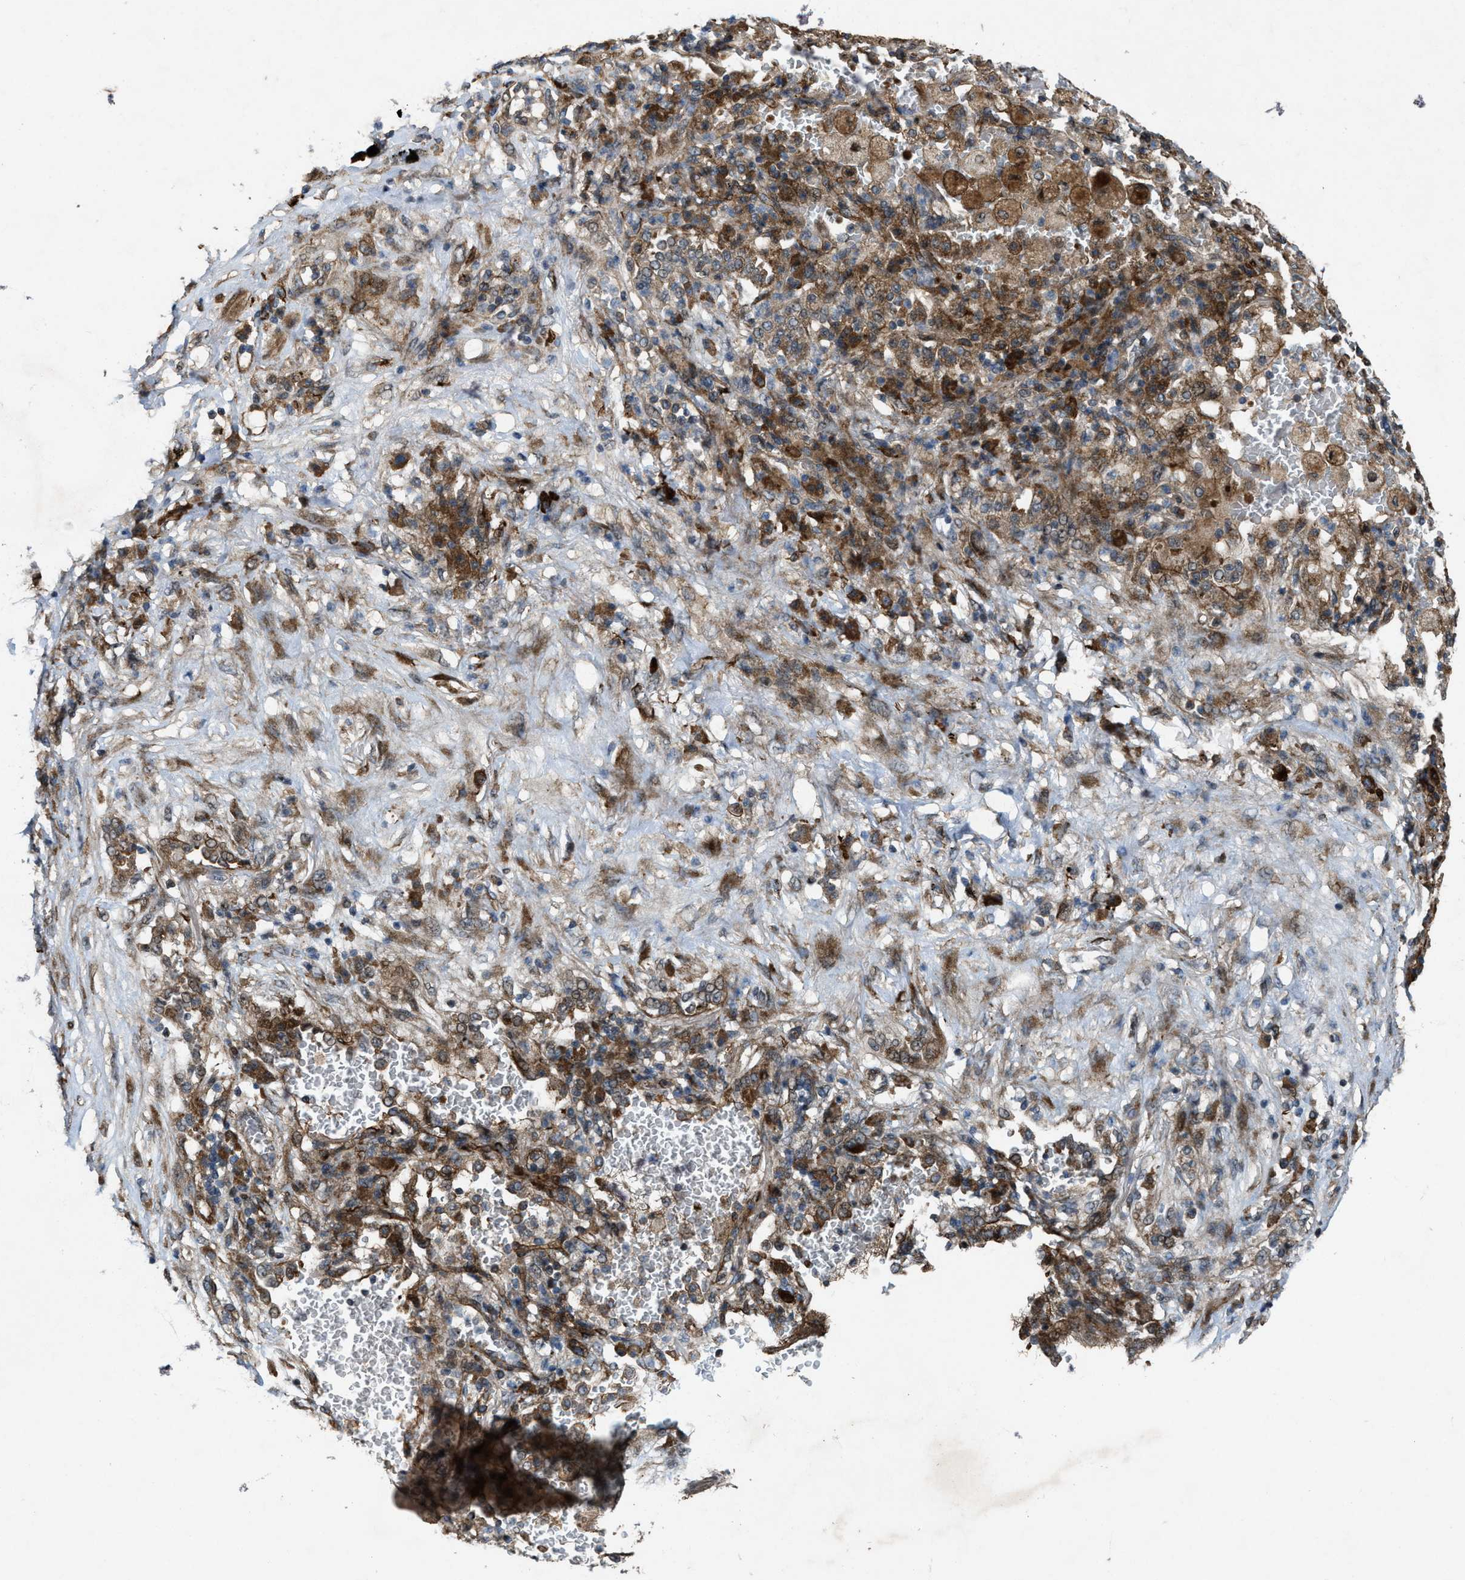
{"staining": {"intensity": "moderate", "quantity": ">75%", "location": "cytoplasmic/membranous"}, "tissue": "lung cancer", "cell_type": "Tumor cells", "image_type": "cancer", "snomed": [{"axis": "morphology", "description": "Squamous cell carcinoma, NOS"}, {"axis": "topography", "description": "Lung"}], "caption": "Protein expression analysis of human lung squamous cell carcinoma reveals moderate cytoplasmic/membranous positivity in about >75% of tumor cells.", "gene": "LRRC72", "patient": {"sex": "male", "age": 61}}